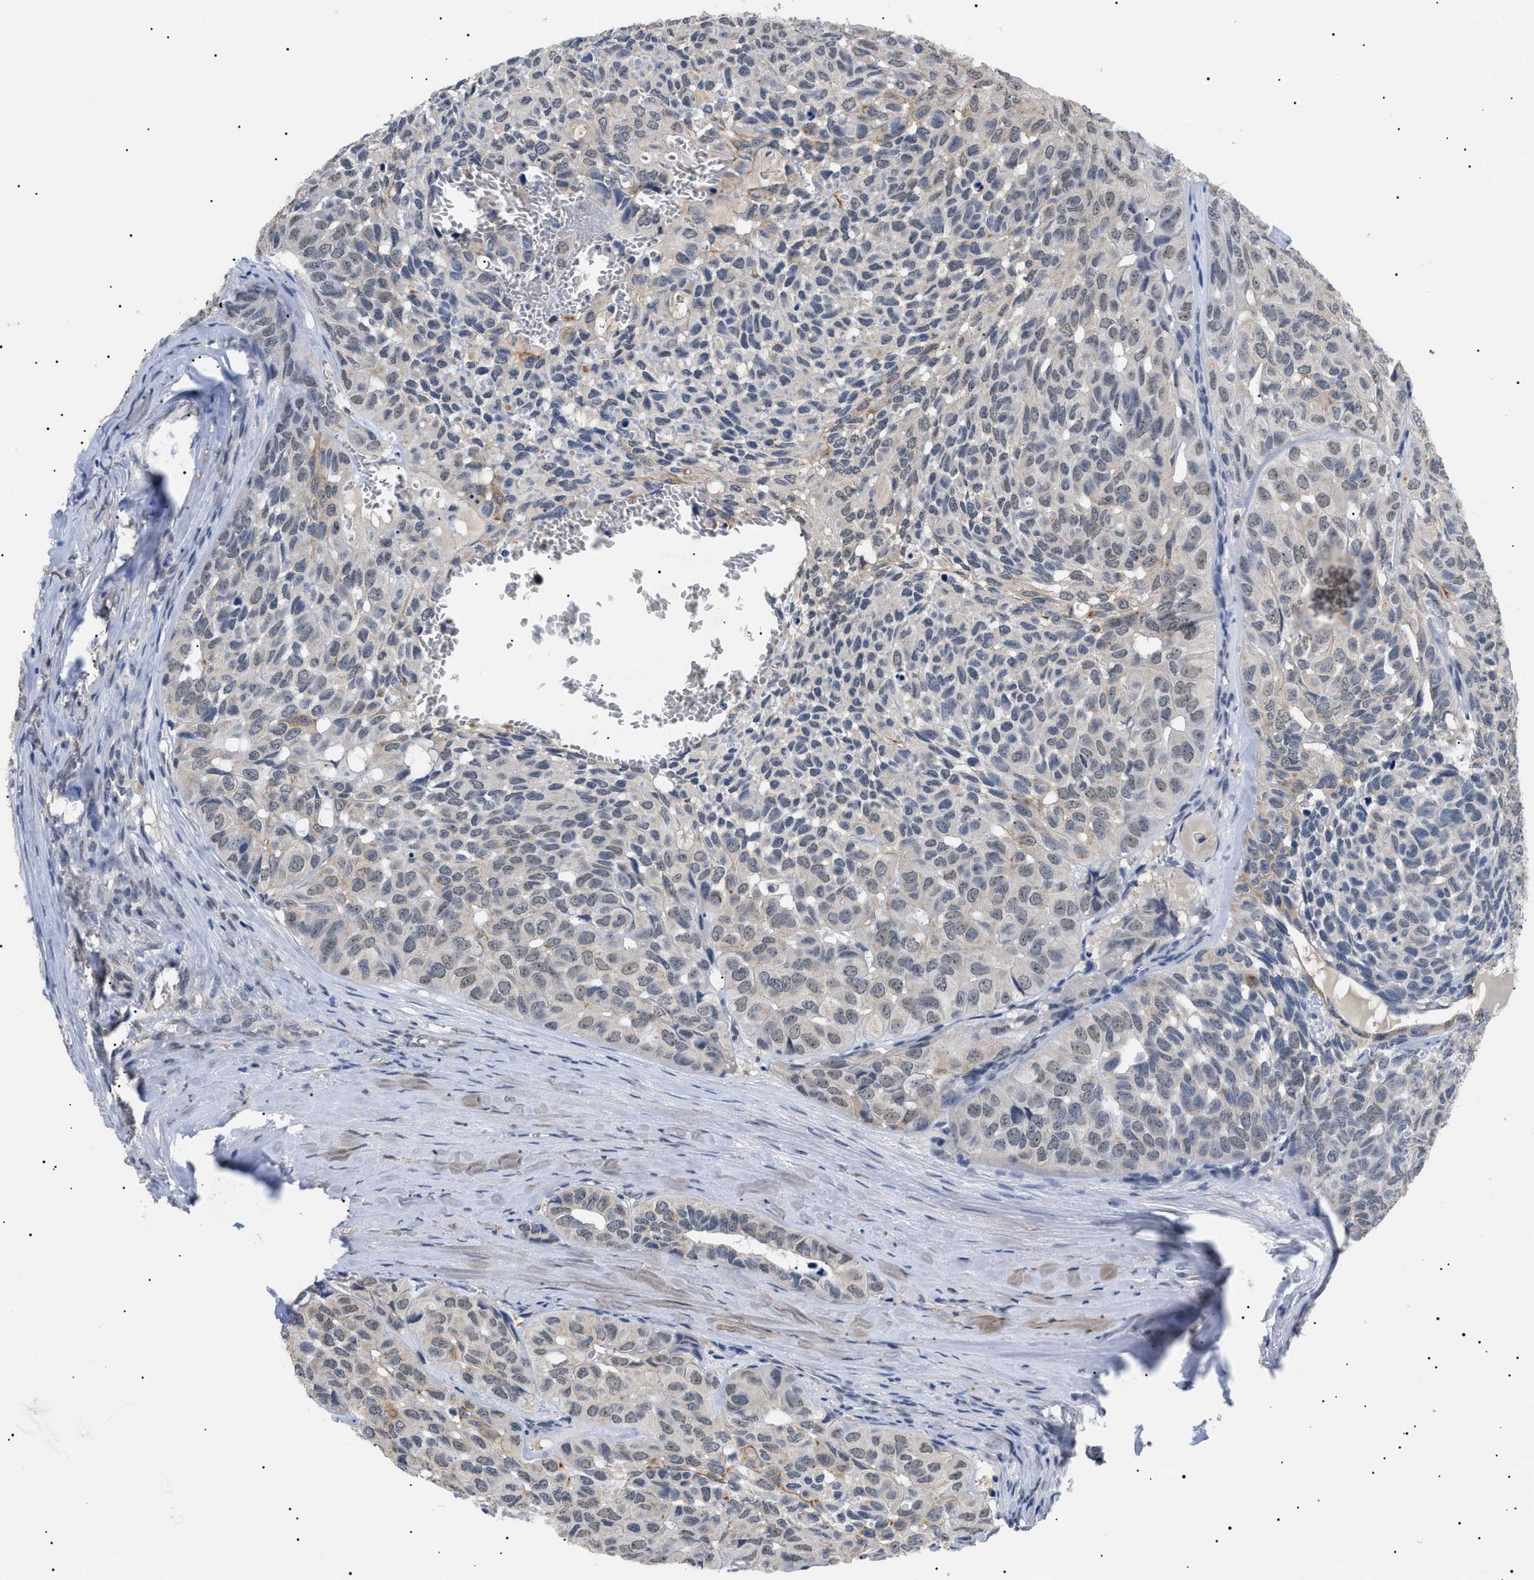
{"staining": {"intensity": "weak", "quantity": ">75%", "location": "cytoplasmic/membranous,nuclear"}, "tissue": "head and neck cancer", "cell_type": "Tumor cells", "image_type": "cancer", "snomed": [{"axis": "morphology", "description": "Adenocarcinoma, NOS"}, {"axis": "topography", "description": "Salivary gland, NOS"}, {"axis": "topography", "description": "Head-Neck"}], "caption": "The immunohistochemical stain labels weak cytoplasmic/membranous and nuclear expression in tumor cells of head and neck cancer (adenocarcinoma) tissue.", "gene": "PRRT2", "patient": {"sex": "female", "age": 76}}